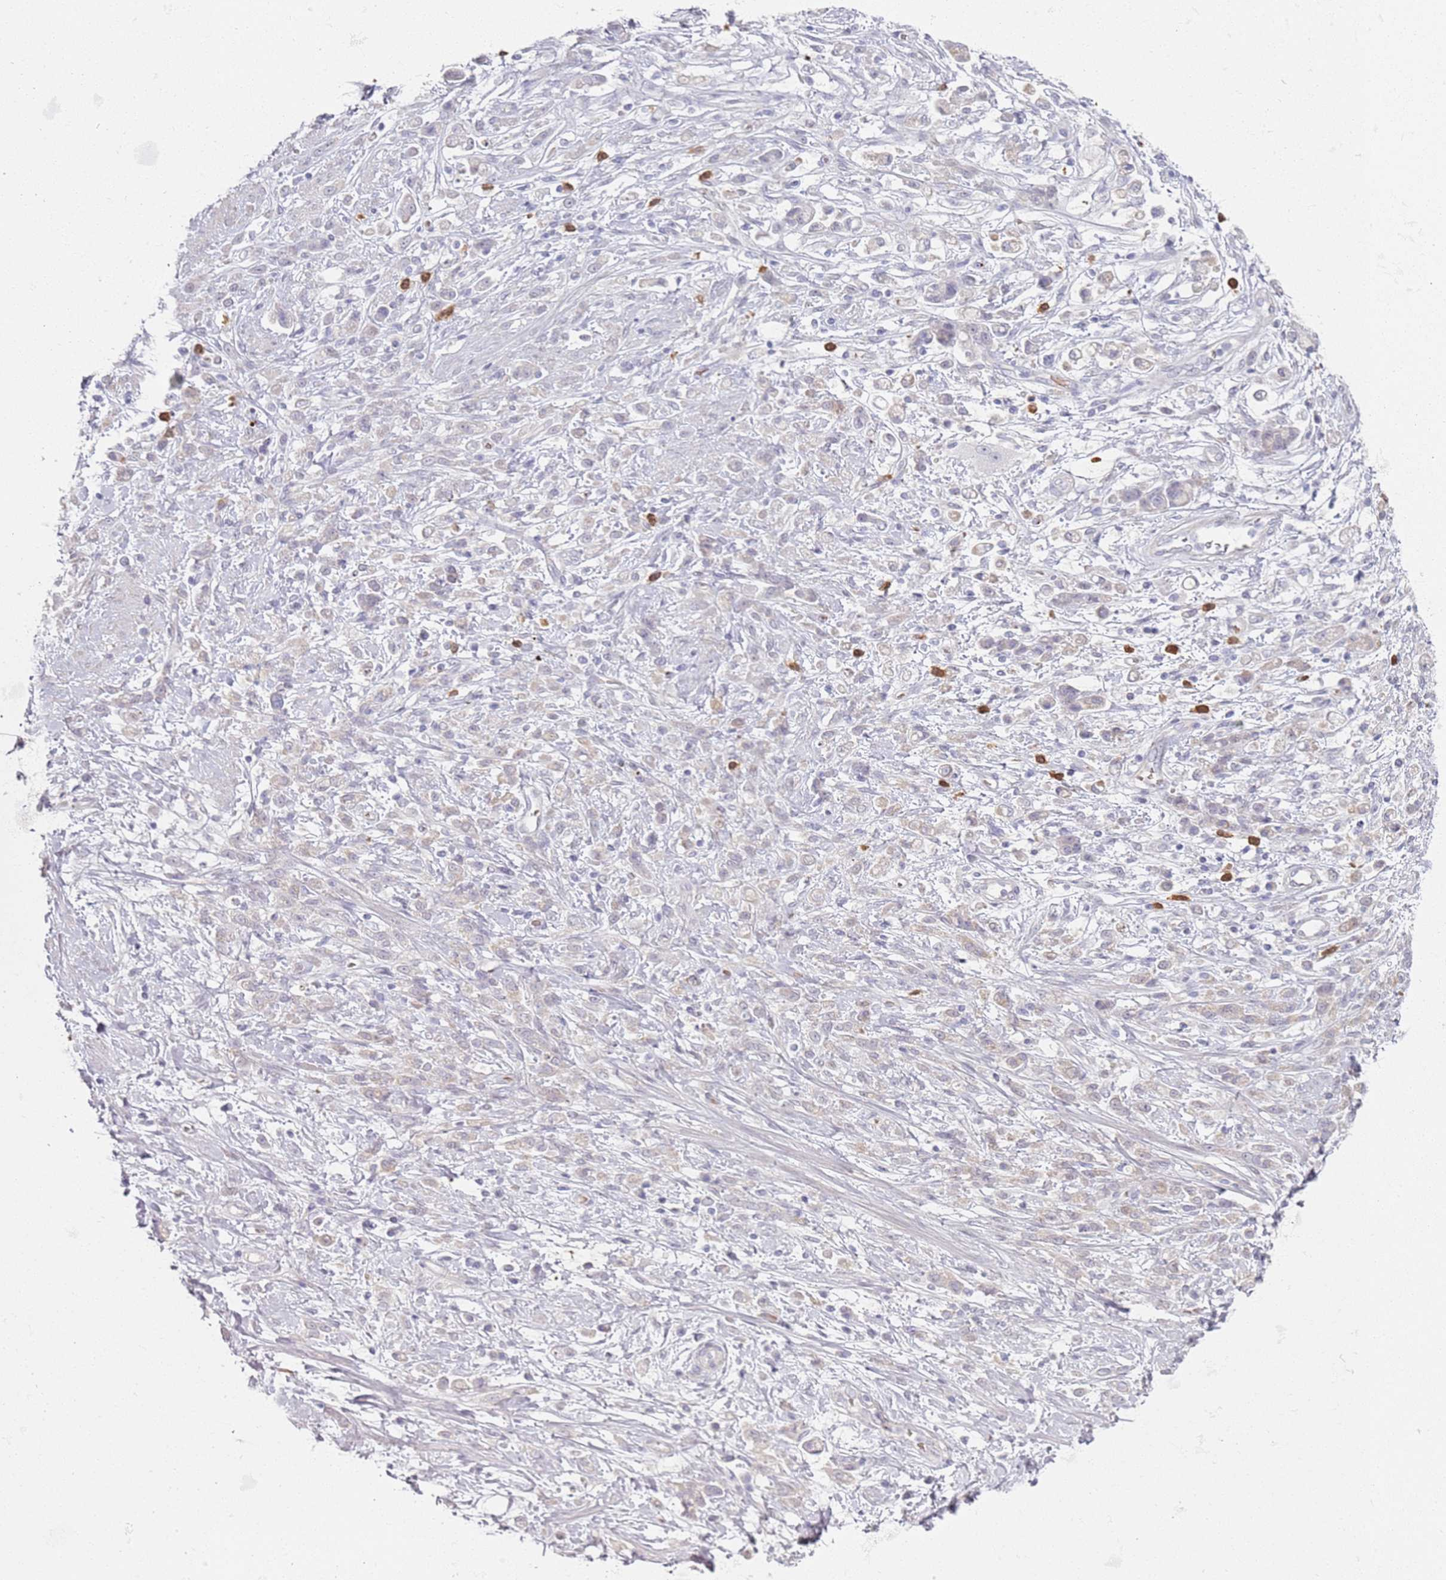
{"staining": {"intensity": "negative", "quantity": "none", "location": "none"}, "tissue": "stomach cancer", "cell_type": "Tumor cells", "image_type": "cancer", "snomed": [{"axis": "morphology", "description": "Adenocarcinoma, NOS"}, {"axis": "topography", "description": "Stomach"}], "caption": "Adenocarcinoma (stomach) was stained to show a protein in brown. There is no significant staining in tumor cells. The staining was performed using DAB (3,3'-diaminobenzidine) to visualize the protein expression in brown, while the nuclei were stained in blue with hematoxylin (Magnification: 20x).", "gene": "CD40LG", "patient": {"sex": "female", "age": 60}}